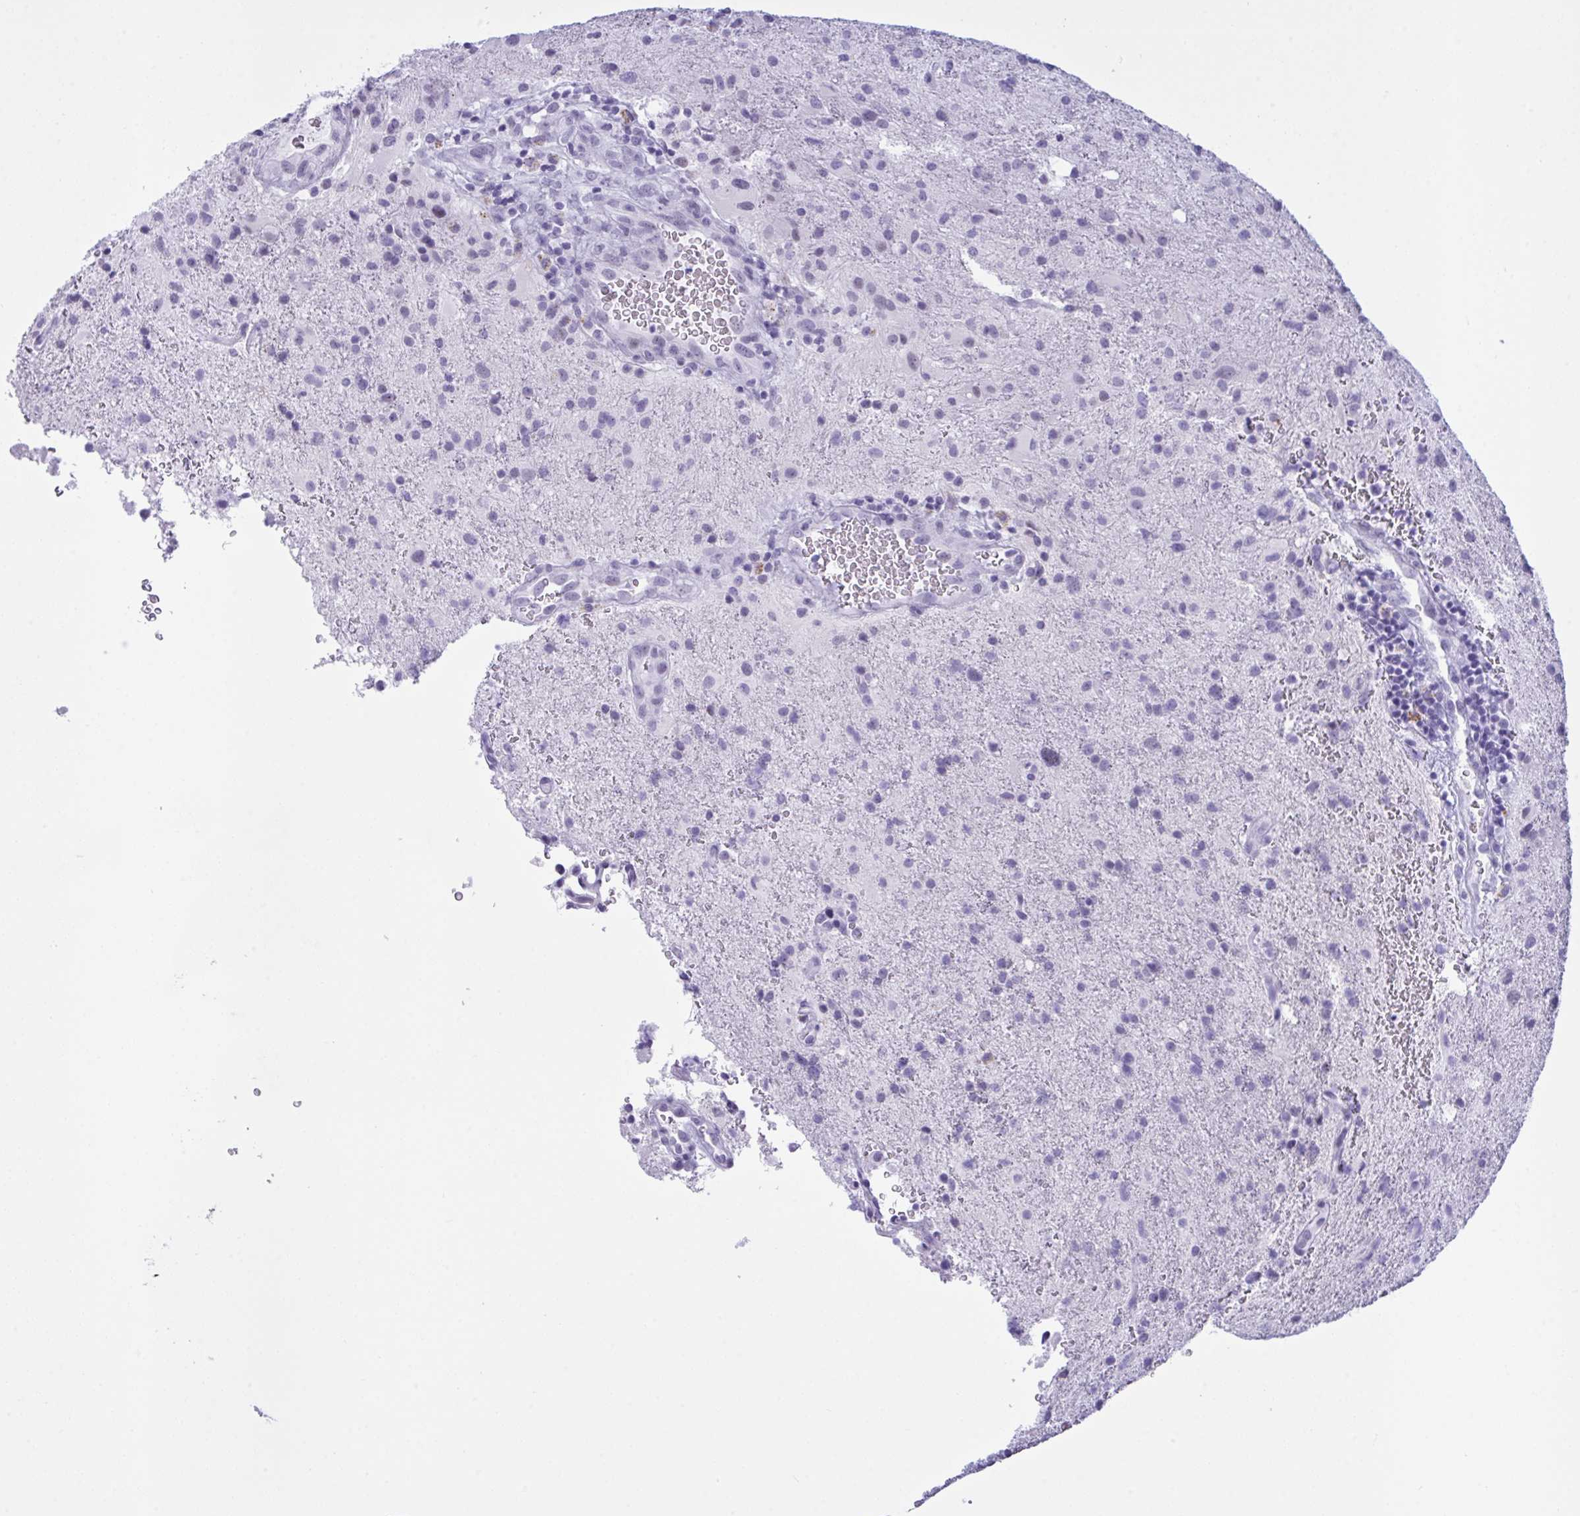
{"staining": {"intensity": "negative", "quantity": "none", "location": "none"}, "tissue": "glioma", "cell_type": "Tumor cells", "image_type": "cancer", "snomed": [{"axis": "morphology", "description": "Glioma, malignant, High grade"}, {"axis": "topography", "description": "Brain"}], "caption": "An image of malignant glioma (high-grade) stained for a protein demonstrates no brown staining in tumor cells. (Immunohistochemistry, brightfield microscopy, high magnification).", "gene": "ELN", "patient": {"sex": "male", "age": 53}}